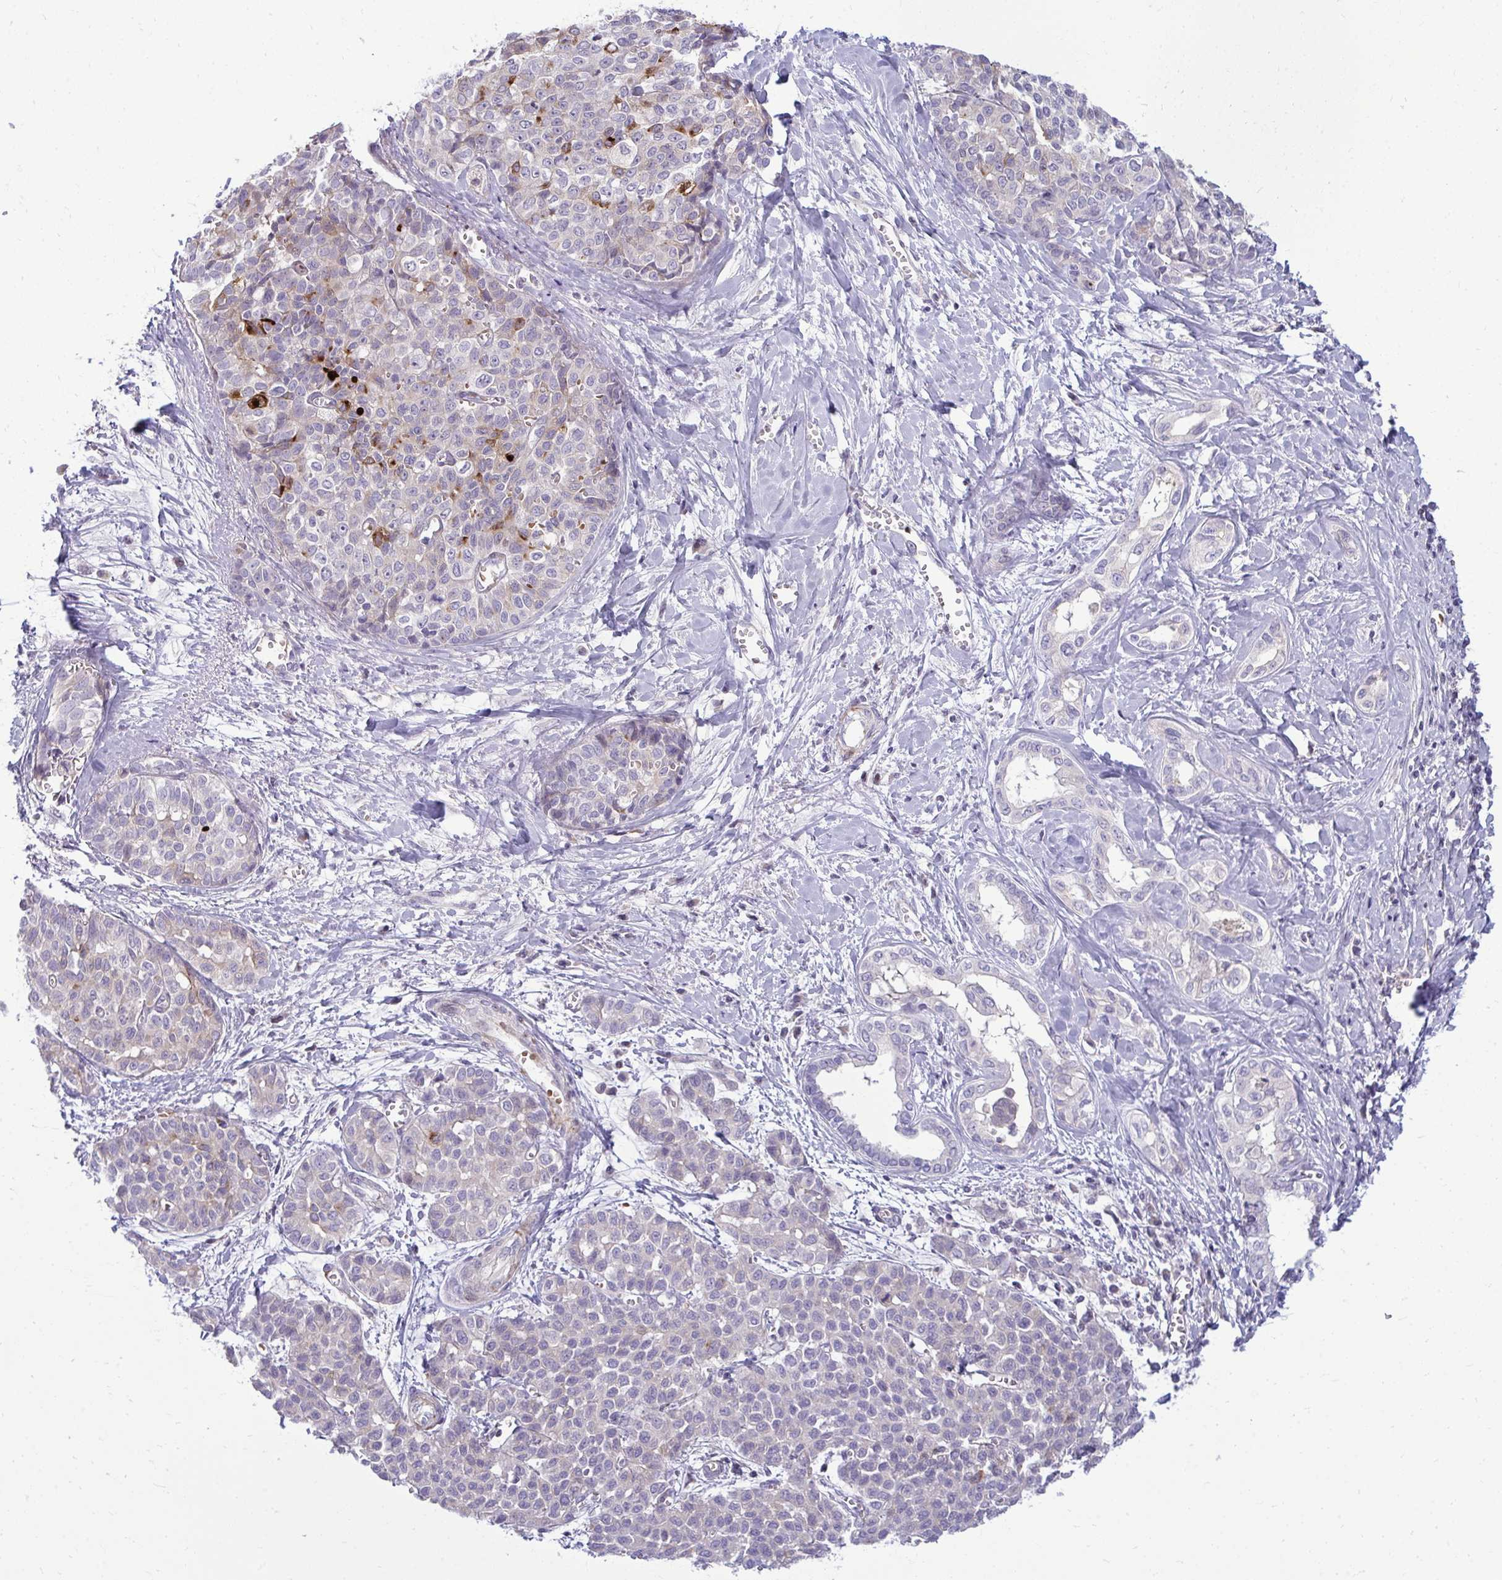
{"staining": {"intensity": "negative", "quantity": "none", "location": "none"}, "tissue": "liver cancer", "cell_type": "Tumor cells", "image_type": "cancer", "snomed": [{"axis": "morphology", "description": "Cholangiocarcinoma"}, {"axis": "topography", "description": "Liver"}], "caption": "Liver cancer (cholangiocarcinoma) was stained to show a protein in brown. There is no significant positivity in tumor cells.", "gene": "SLC14A1", "patient": {"sex": "female", "age": 77}}